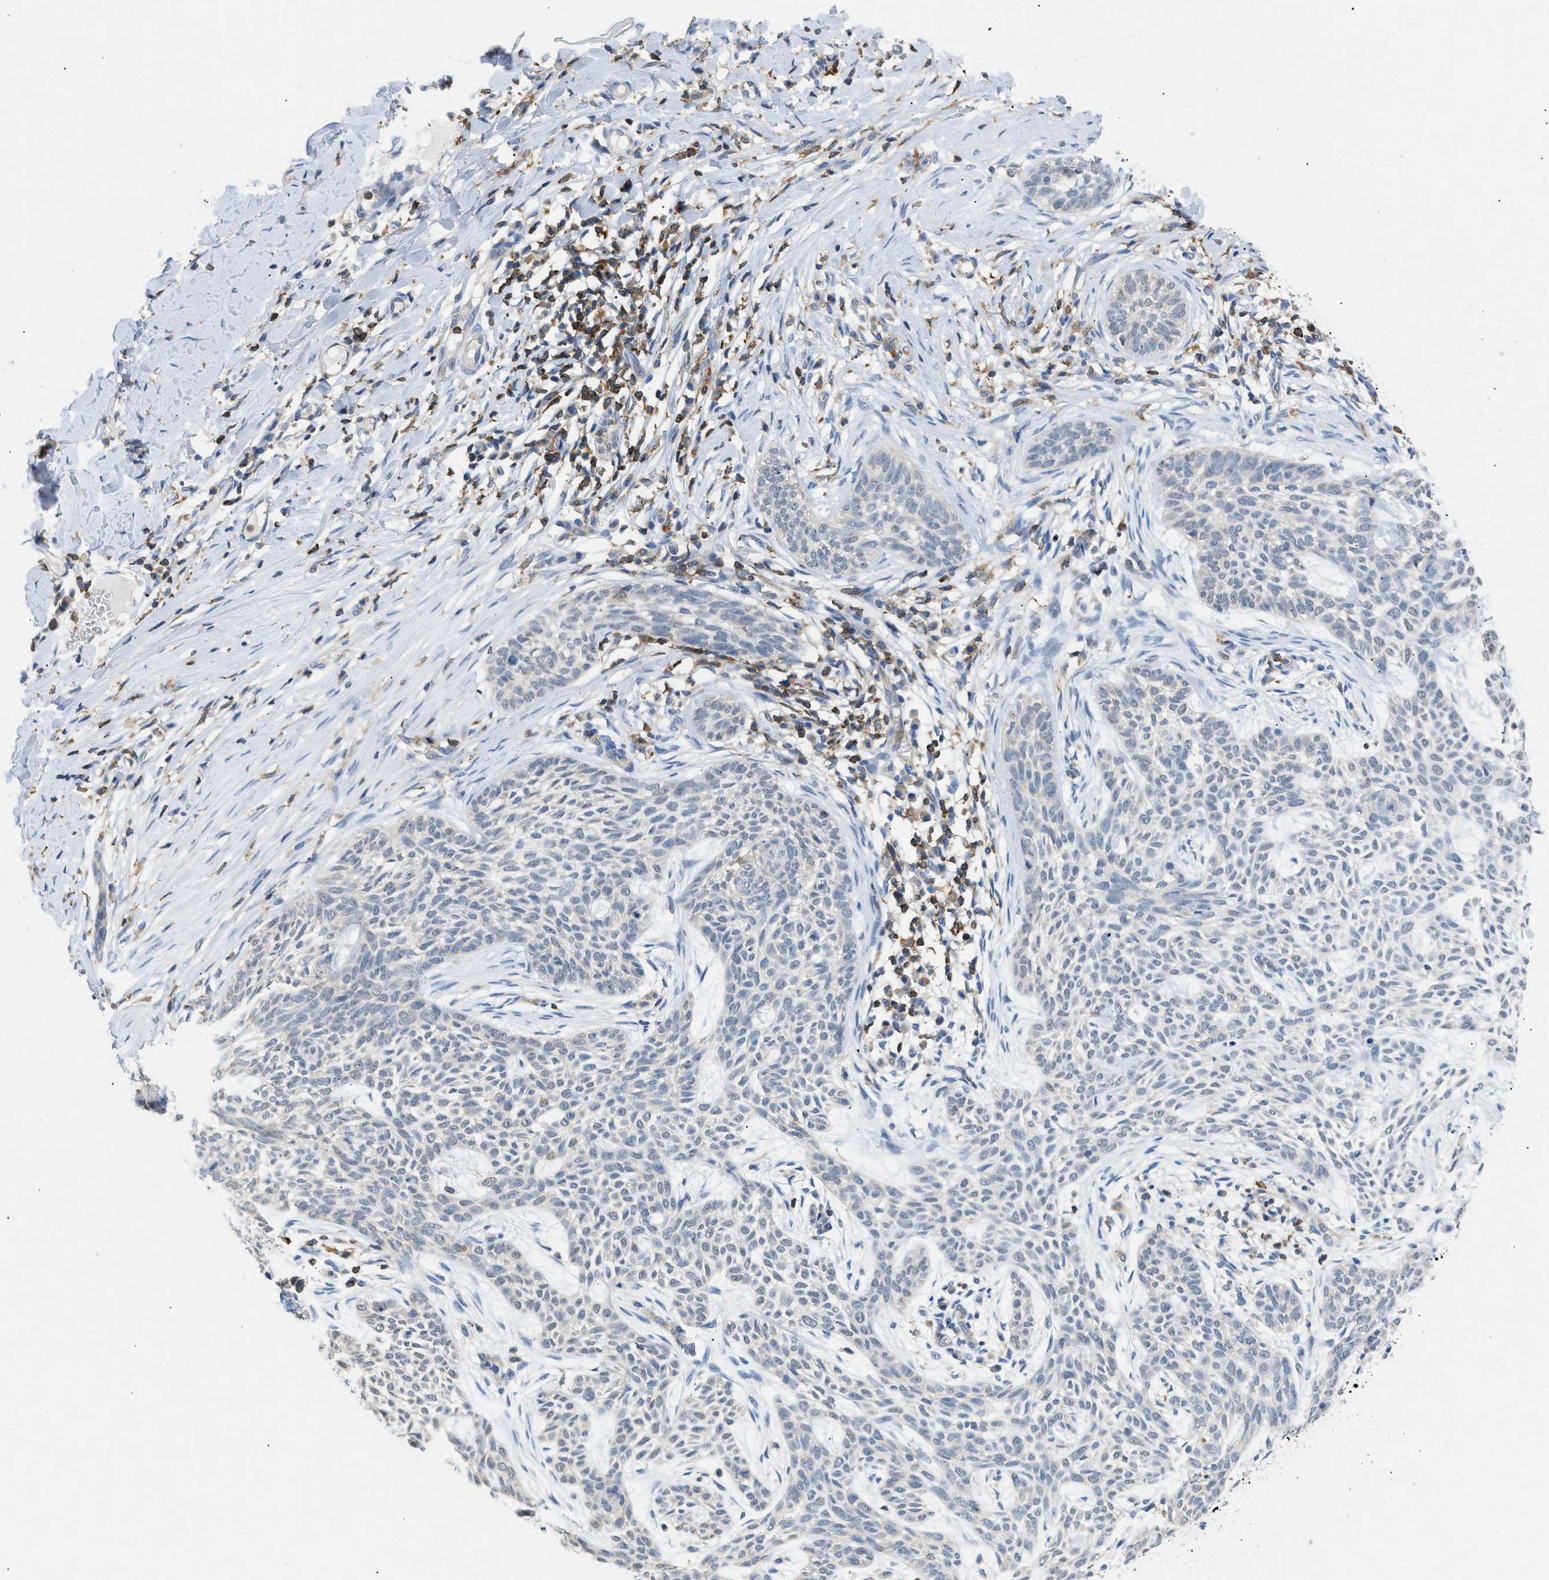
{"staining": {"intensity": "negative", "quantity": "none", "location": "none"}, "tissue": "skin cancer", "cell_type": "Tumor cells", "image_type": "cancer", "snomed": [{"axis": "morphology", "description": "Basal cell carcinoma"}, {"axis": "topography", "description": "Skin"}], "caption": "Micrograph shows no significant protein expression in tumor cells of skin cancer.", "gene": "INPP5D", "patient": {"sex": "female", "age": 59}}